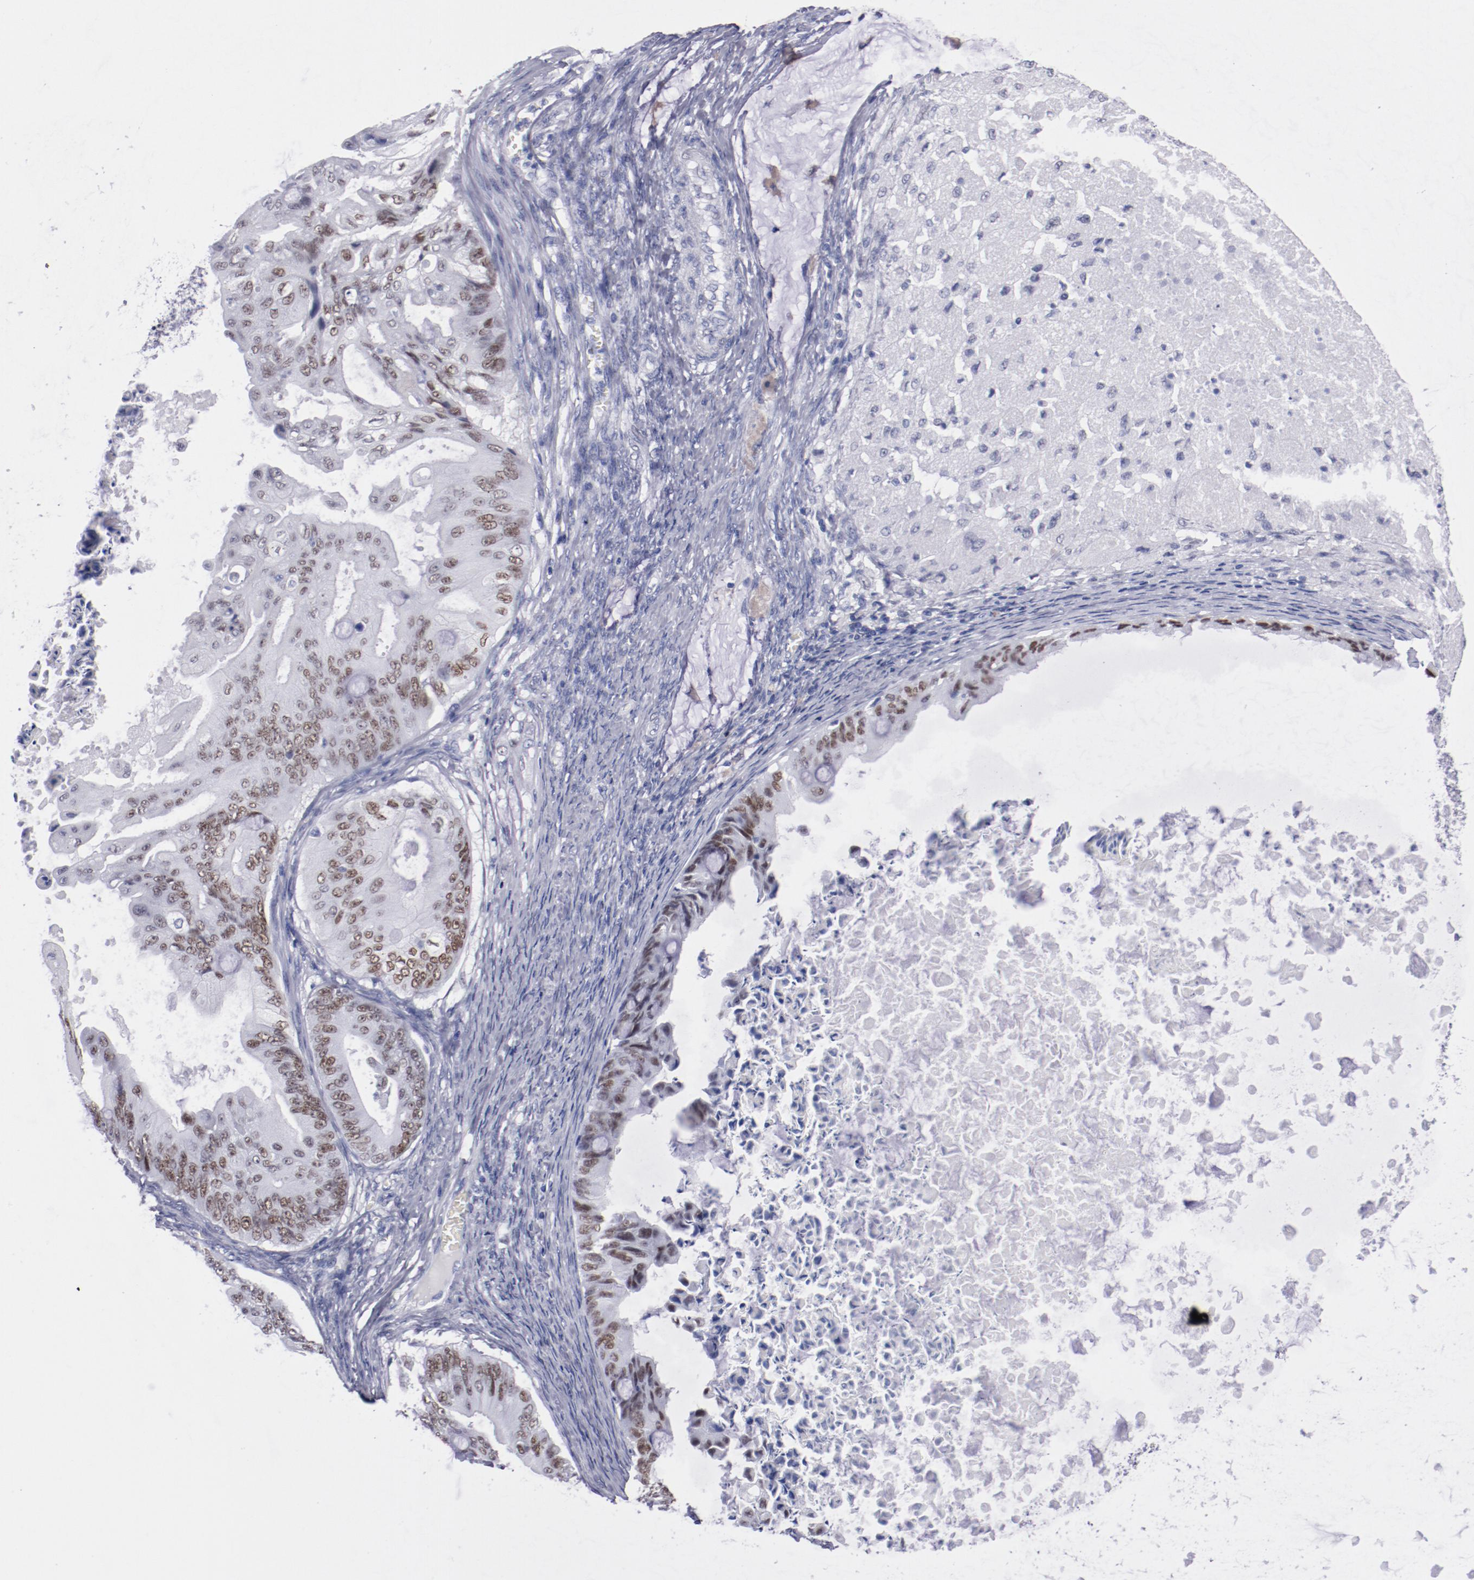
{"staining": {"intensity": "weak", "quantity": ">75%", "location": "nuclear"}, "tissue": "ovarian cancer", "cell_type": "Tumor cells", "image_type": "cancer", "snomed": [{"axis": "morphology", "description": "Cystadenocarcinoma, mucinous, NOS"}, {"axis": "topography", "description": "Ovary"}], "caption": "Protein staining of mucinous cystadenocarcinoma (ovarian) tissue displays weak nuclear staining in about >75% of tumor cells. The staining was performed using DAB to visualize the protein expression in brown, while the nuclei were stained in blue with hematoxylin (Magnification: 20x).", "gene": "HNF1B", "patient": {"sex": "female", "age": 37}}